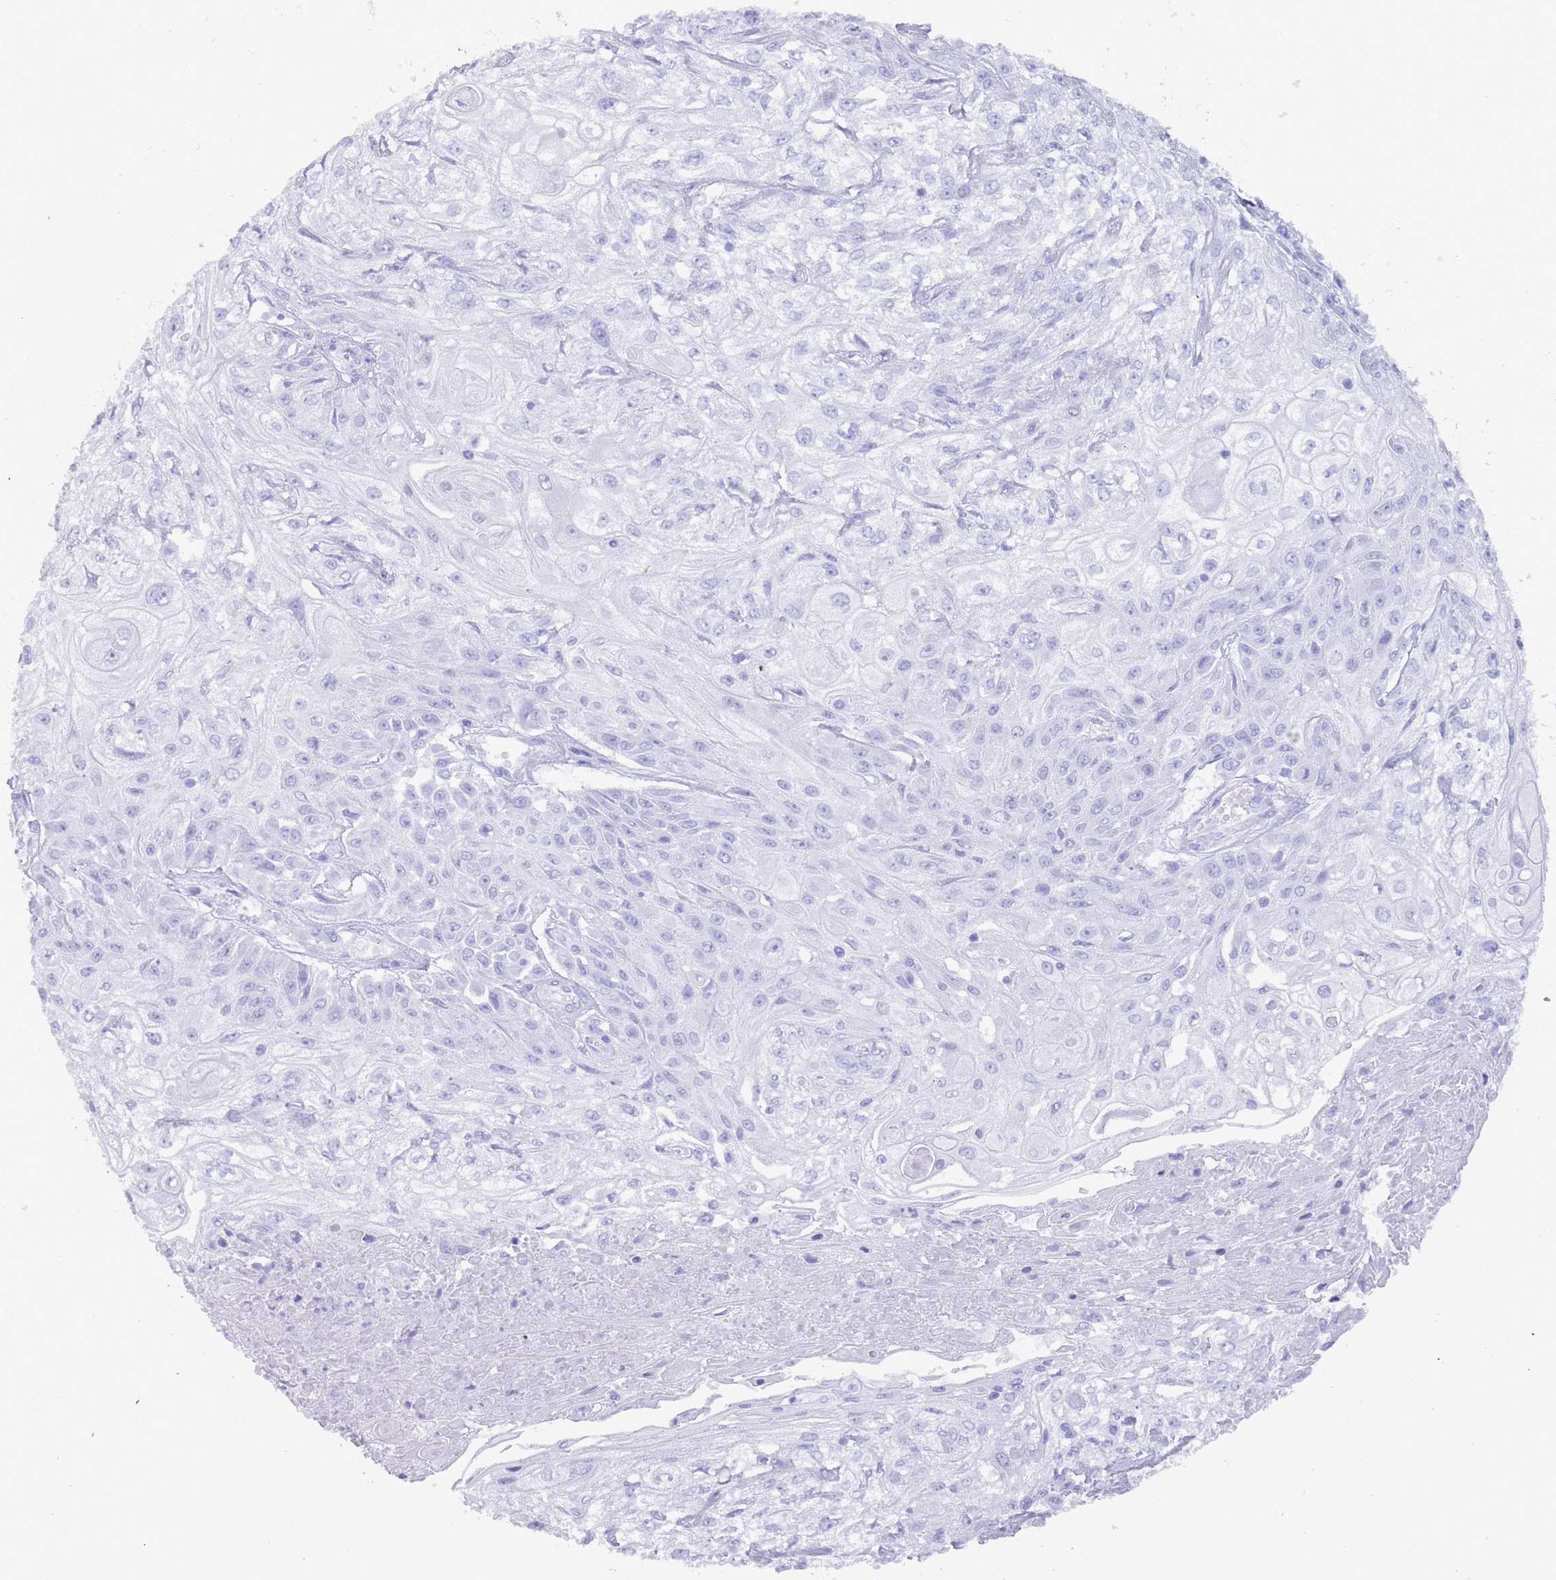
{"staining": {"intensity": "negative", "quantity": "none", "location": "none"}, "tissue": "skin cancer", "cell_type": "Tumor cells", "image_type": "cancer", "snomed": [{"axis": "morphology", "description": "Squamous cell carcinoma, NOS"}, {"axis": "morphology", "description": "Squamous cell carcinoma, metastatic, NOS"}, {"axis": "topography", "description": "Skin"}, {"axis": "topography", "description": "Lymph node"}], "caption": "IHC histopathology image of human skin cancer stained for a protein (brown), which reveals no expression in tumor cells.", "gene": "MYADML2", "patient": {"sex": "male", "age": 75}}